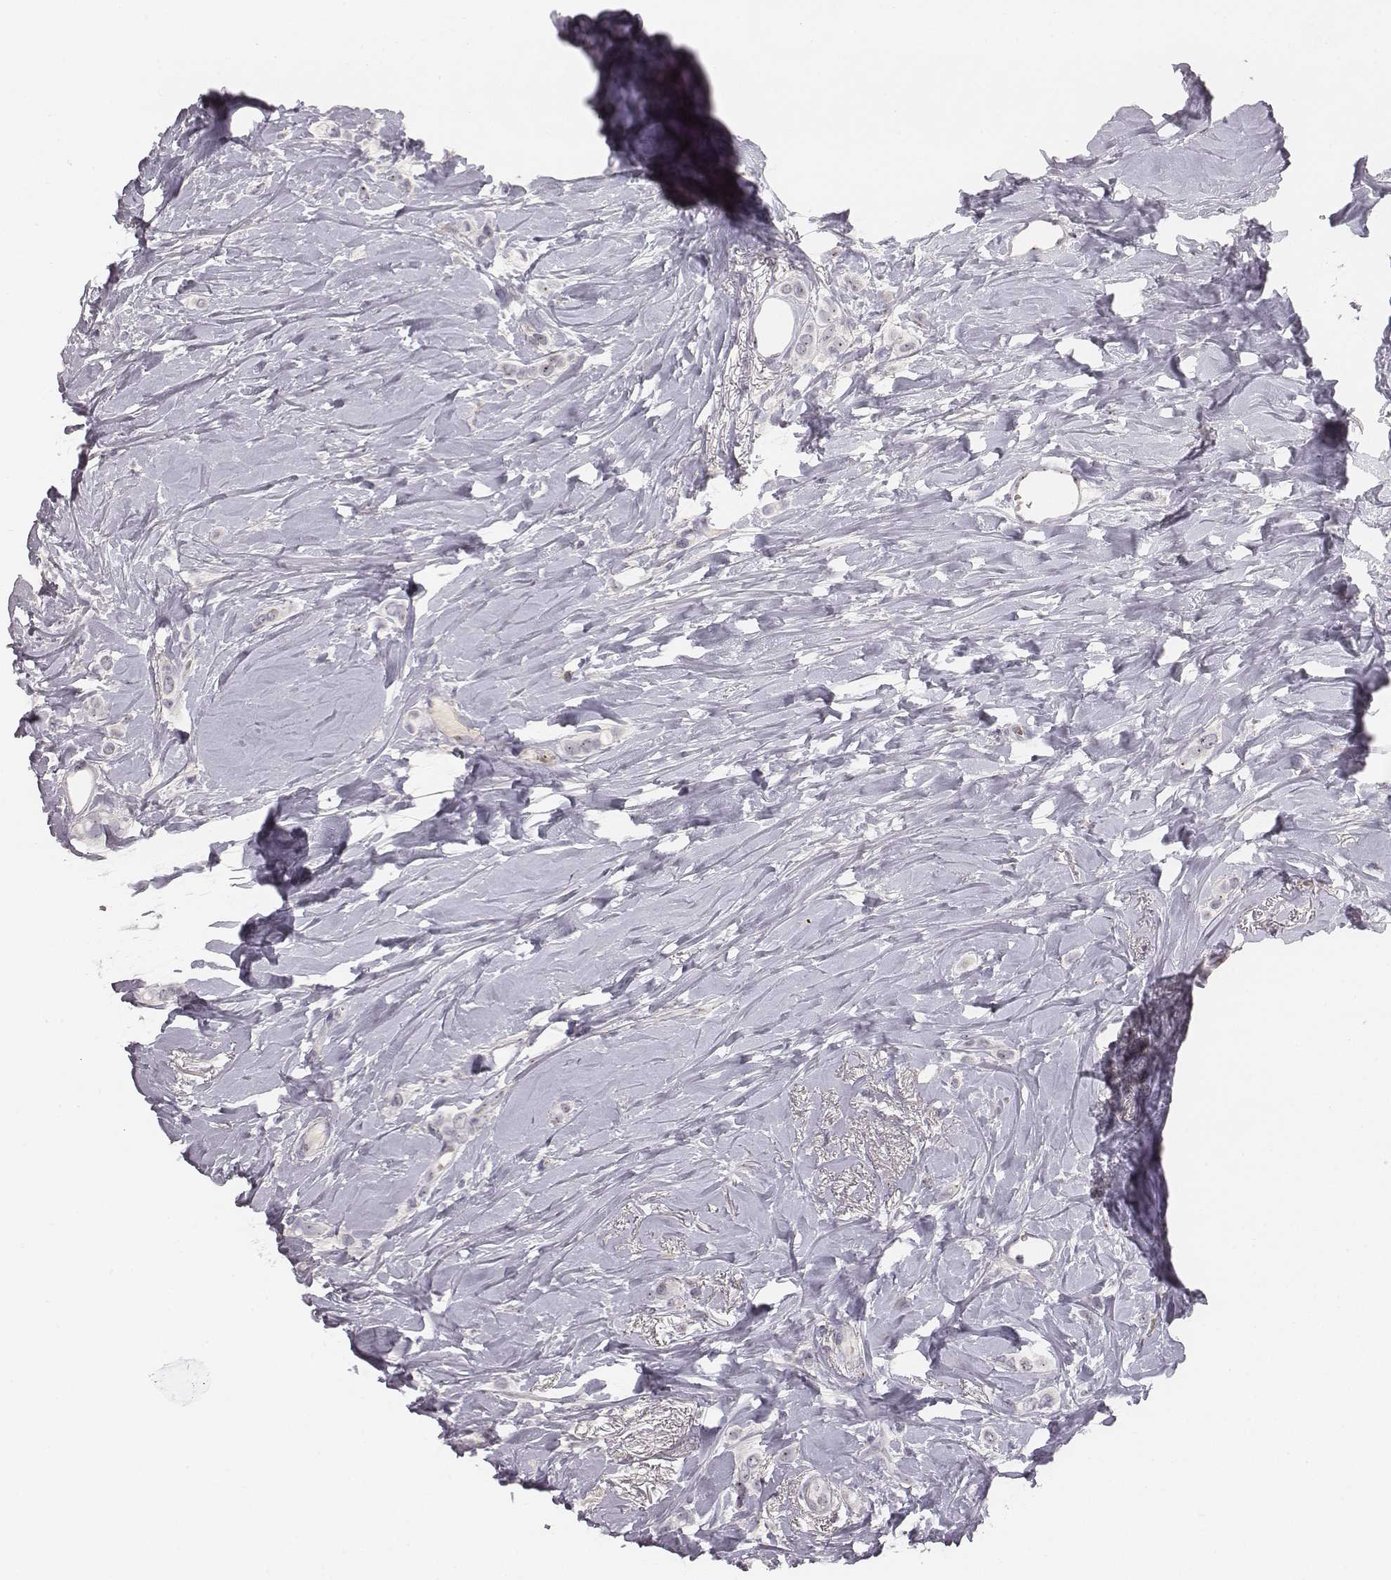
{"staining": {"intensity": "negative", "quantity": "none", "location": "none"}, "tissue": "breast cancer", "cell_type": "Tumor cells", "image_type": "cancer", "snomed": [{"axis": "morphology", "description": "Lobular carcinoma"}, {"axis": "topography", "description": "Breast"}], "caption": "Immunohistochemical staining of breast lobular carcinoma exhibits no significant expression in tumor cells. (DAB (3,3'-diaminobenzidine) immunohistochemistry visualized using brightfield microscopy, high magnification).", "gene": "NIFK", "patient": {"sex": "female", "age": 66}}